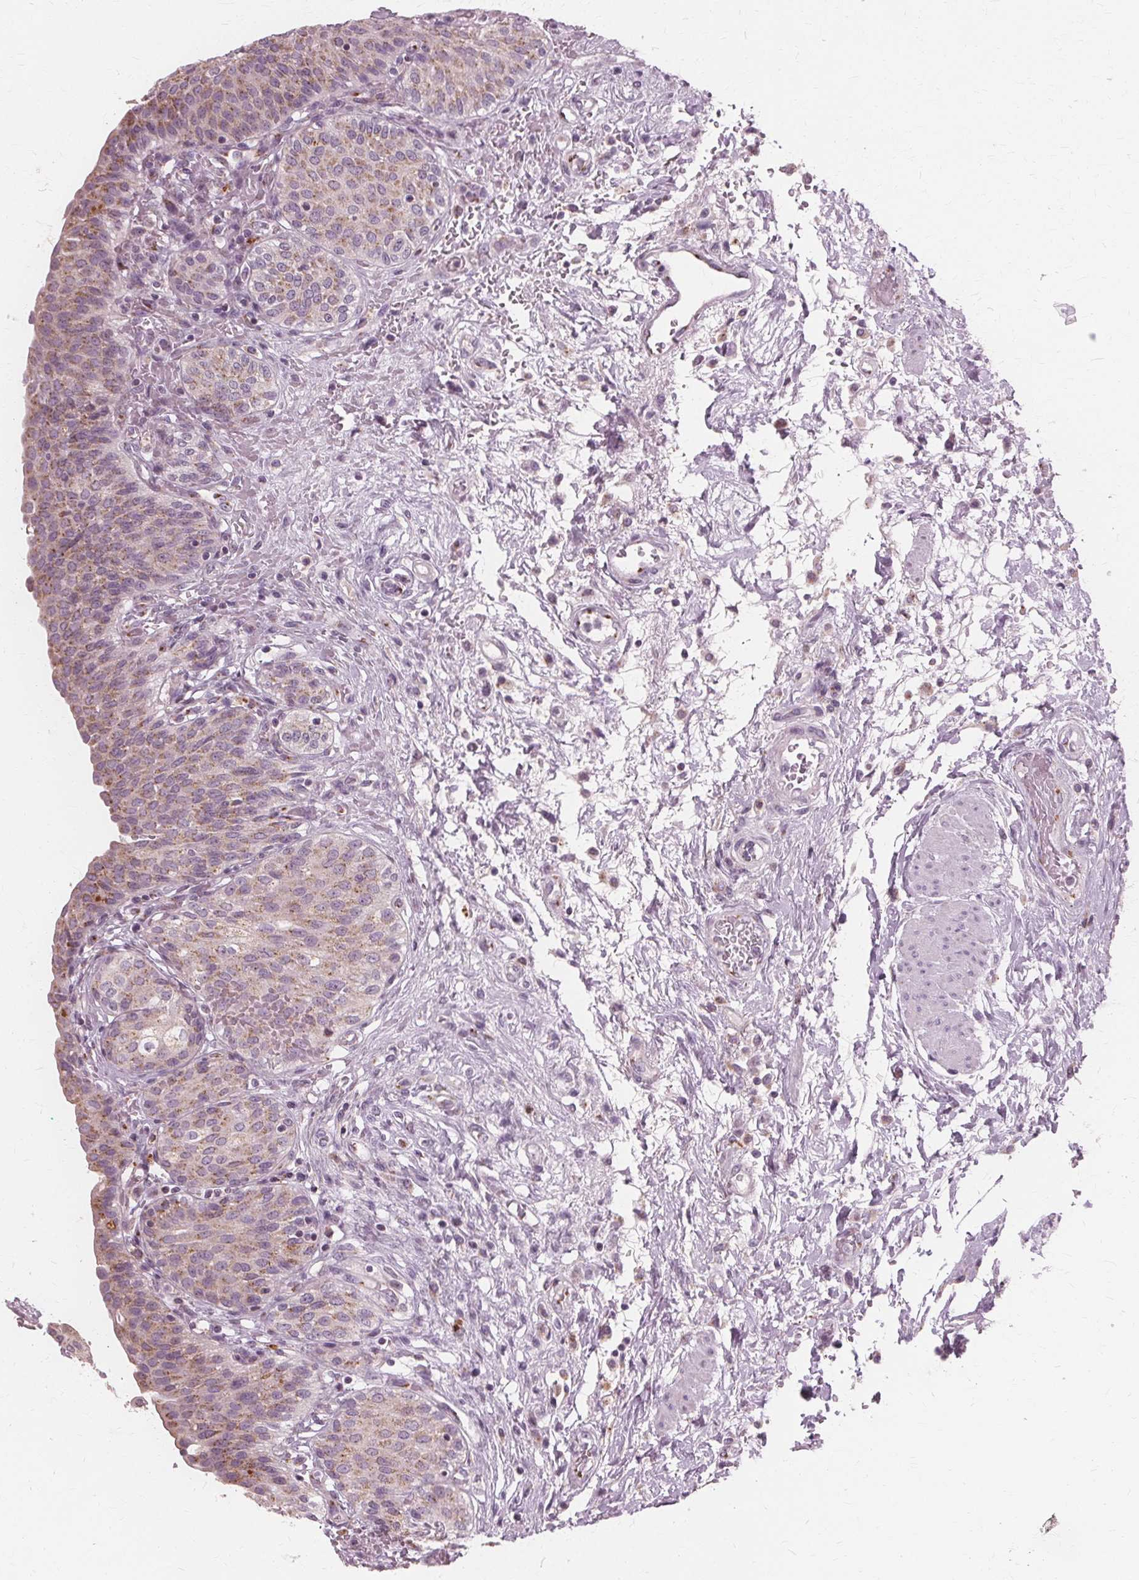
{"staining": {"intensity": "moderate", "quantity": "25%-75%", "location": "cytoplasmic/membranous"}, "tissue": "urinary bladder", "cell_type": "Urothelial cells", "image_type": "normal", "snomed": [{"axis": "morphology", "description": "Normal tissue, NOS"}, {"axis": "topography", "description": "Urinary bladder"}], "caption": "Immunohistochemistry staining of unremarkable urinary bladder, which shows medium levels of moderate cytoplasmic/membranous staining in about 25%-75% of urothelial cells indicating moderate cytoplasmic/membranous protein positivity. The staining was performed using DAB (3,3'-diaminobenzidine) (brown) for protein detection and nuclei were counterstained in hematoxylin (blue).", "gene": "DNASE2", "patient": {"sex": "male", "age": 68}}